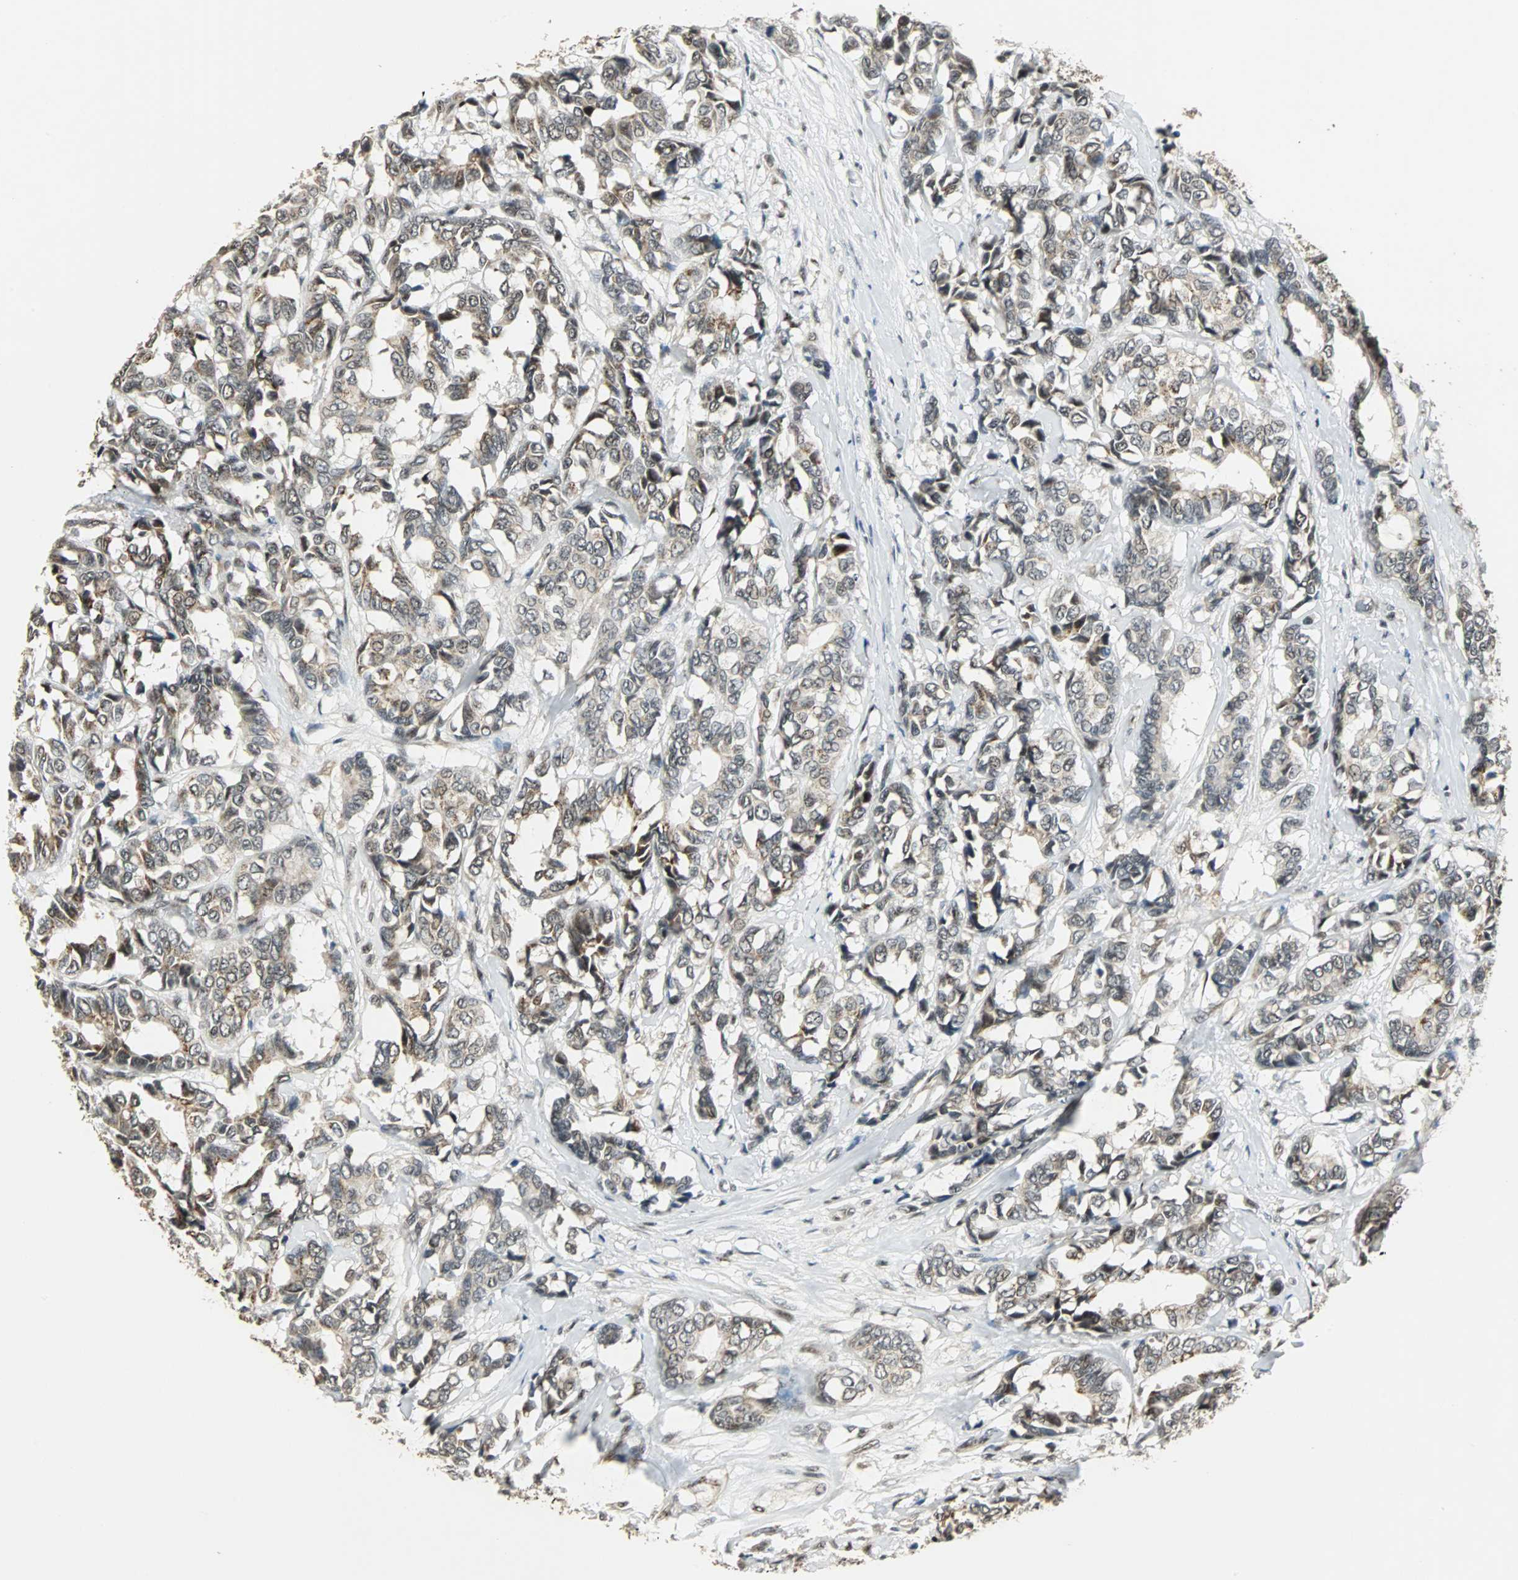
{"staining": {"intensity": "moderate", "quantity": "<25%", "location": "cytoplasmic/membranous"}, "tissue": "breast cancer", "cell_type": "Tumor cells", "image_type": "cancer", "snomed": [{"axis": "morphology", "description": "Duct carcinoma"}, {"axis": "topography", "description": "Breast"}], "caption": "Breast cancer (infiltrating ductal carcinoma) was stained to show a protein in brown. There is low levels of moderate cytoplasmic/membranous positivity in about <25% of tumor cells. The staining was performed using DAB to visualize the protein expression in brown, while the nuclei were stained in blue with hematoxylin (Magnification: 20x).", "gene": "MED4", "patient": {"sex": "female", "age": 87}}